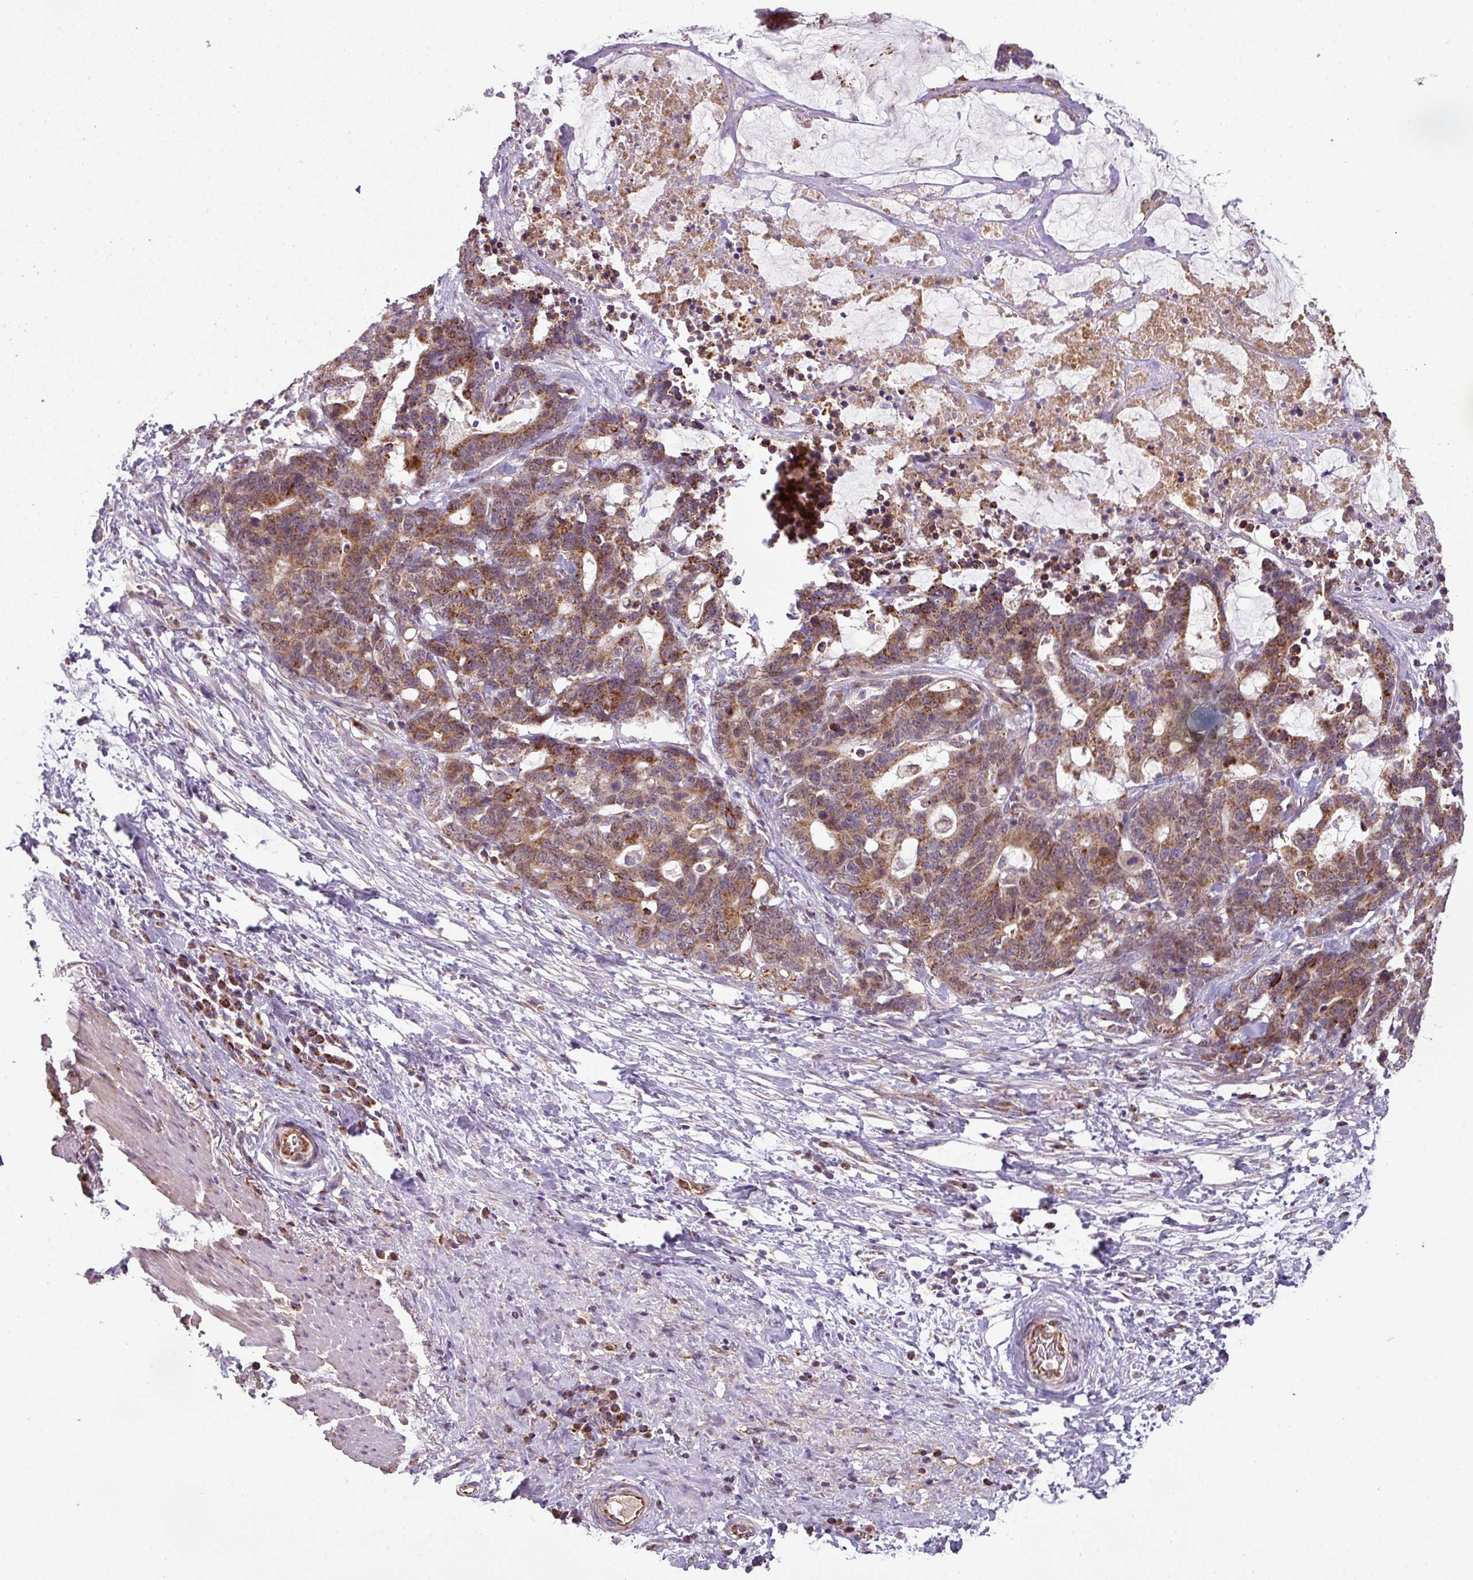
{"staining": {"intensity": "moderate", "quantity": ">75%", "location": "cytoplasmic/membranous"}, "tissue": "stomach cancer", "cell_type": "Tumor cells", "image_type": "cancer", "snomed": [{"axis": "morphology", "description": "Normal tissue, NOS"}, {"axis": "morphology", "description": "Adenocarcinoma, NOS"}, {"axis": "topography", "description": "Stomach"}], "caption": "Protein expression analysis of adenocarcinoma (stomach) displays moderate cytoplasmic/membranous positivity in about >75% of tumor cells.", "gene": "PRELID3B", "patient": {"sex": "female", "age": 64}}